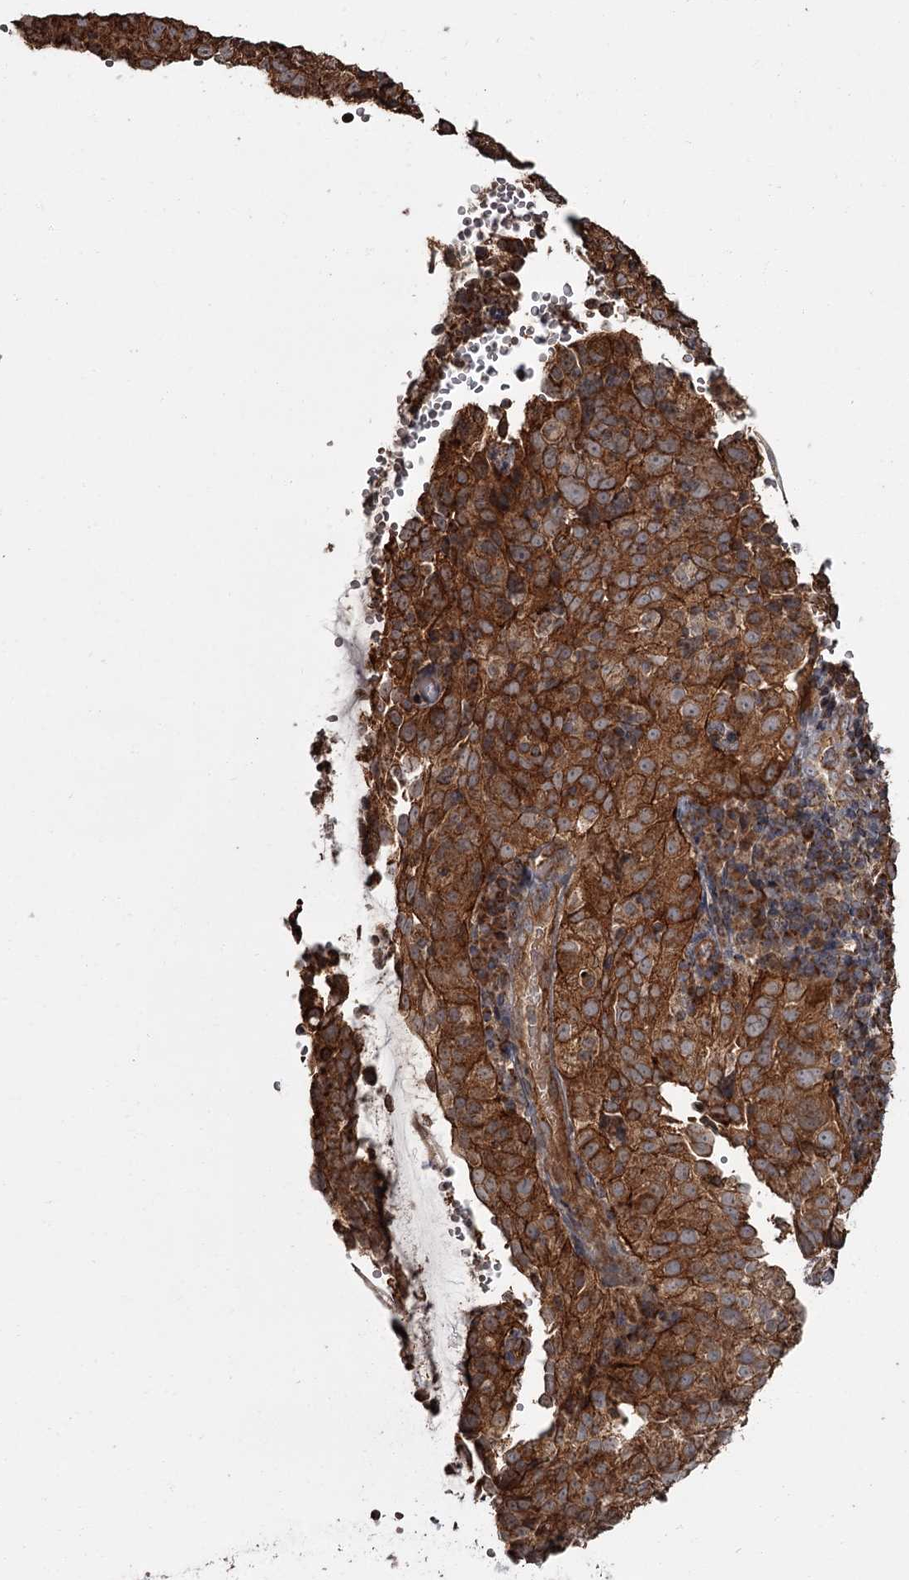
{"staining": {"intensity": "strong", "quantity": ">75%", "location": "cytoplasmic/membranous"}, "tissue": "cervical cancer", "cell_type": "Tumor cells", "image_type": "cancer", "snomed": [{"axis": "morphology", "description": "Squamous cell carcinoma, NOS"}, {"axis": "topography", "description": "Cervix"}], "caption": "Protein staining by IHC reveals strong cytoplasmic/membranous expression in approximately >75% of tumor cells in cervical squamous cell carcinoma.", "gene": "THAP9", "patient": {"sex": "female", "age": 31}}